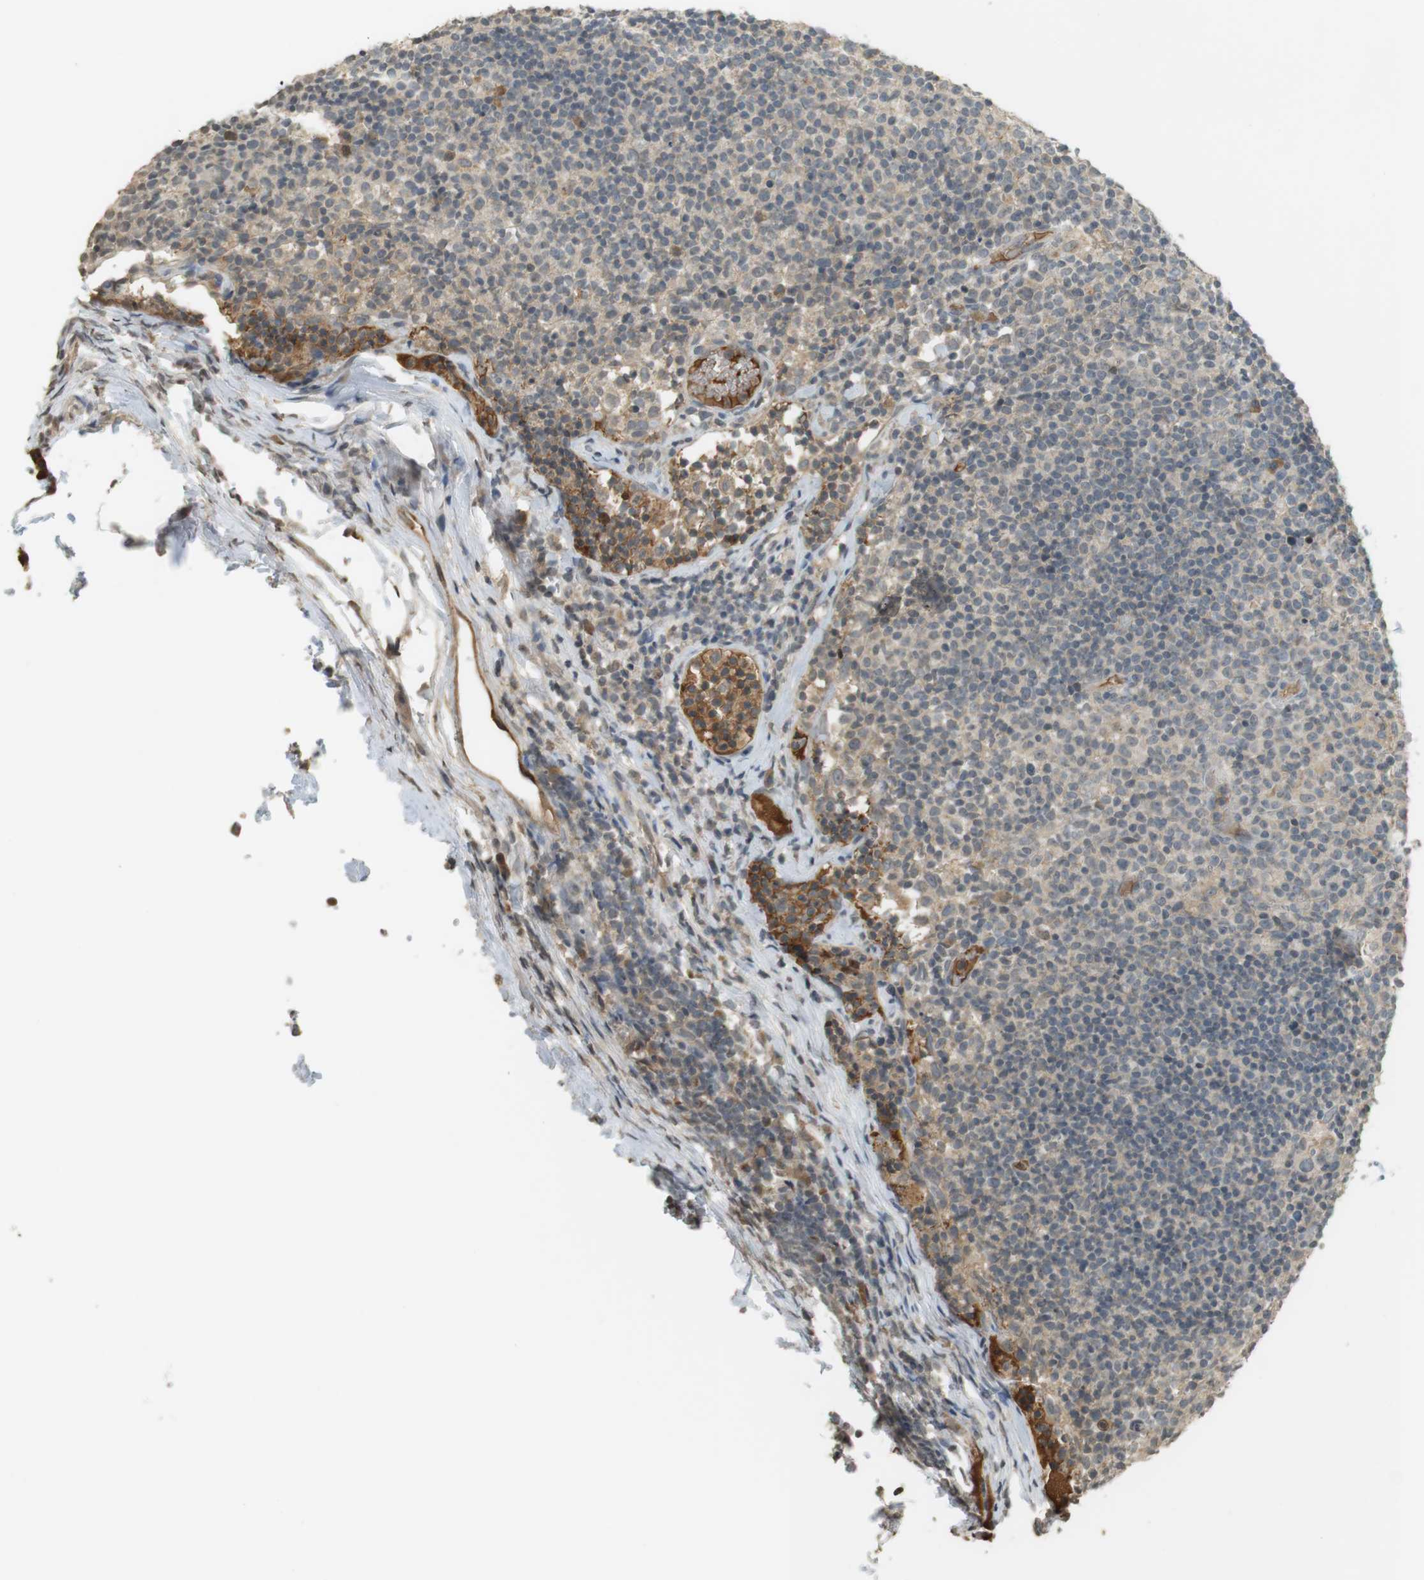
{"staining": {"intensity": "moderate", "quantity": "<25%", "location": "cytoplasmic/membranous"}, "tissue": "lymph node", "cell_type": "Germinal center cells", "image_type": "normal", "snomed": [{"axis": "morphology", "description": "Normal tissue, NOS"}, {"axis": "morphology", "description": "Inflammation, NOS"}, {"axis": "topography", "description": "Lymph node"}], "caption": "This photomicrograph shows benign lymph node stained with immunohistochemistry (IHC) to label a protein in brown. The cytoplasmic/membranous of germinal center cells show moderate positivity for the protein. Nuclei are counter-stained blue.", "gene": "SRR", "patient": {"sex": "male", "age": 55}}